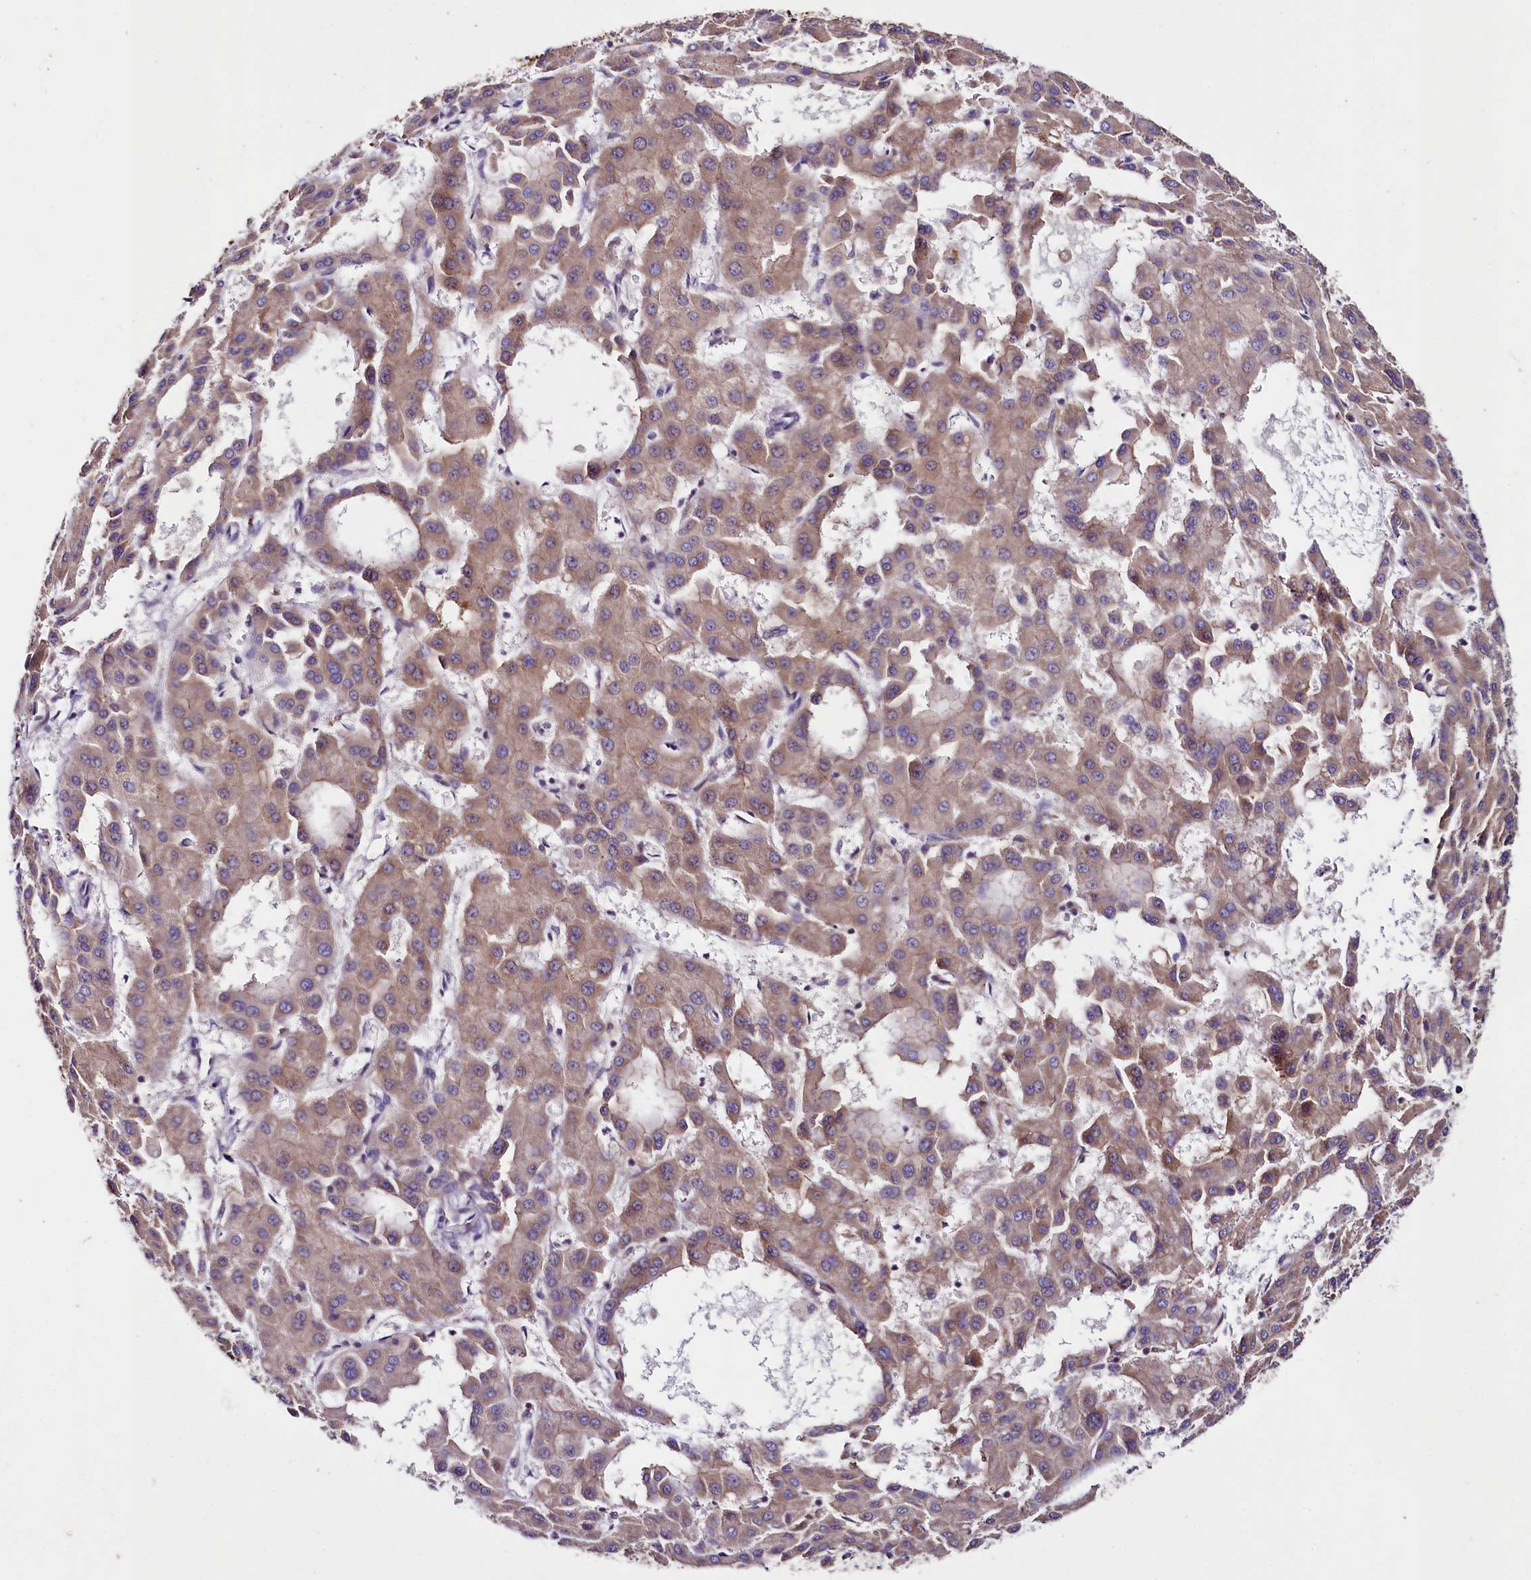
{"staining": {"intensity": "moderate", "quantity": ">75%", "location": "cytoplasmic/membranous"}, "tissue": "liver cancer", "cell_type": "Tumor cells", "image_type": "cancer", "snomed": [{"axis": "morphology", "description": "Carcinoma, Hepatocellular, NOS"}, {"axis": "topography", "description": "Liver"}], "caption": "A micrograph of liver hepatocellular carcinoma stained for a protein demonstrates moderate cytoplasmic/membranous brown staining in tumor cells.", "gene": "SACM1L", "patient": {"sex": "male", "age": 47}}